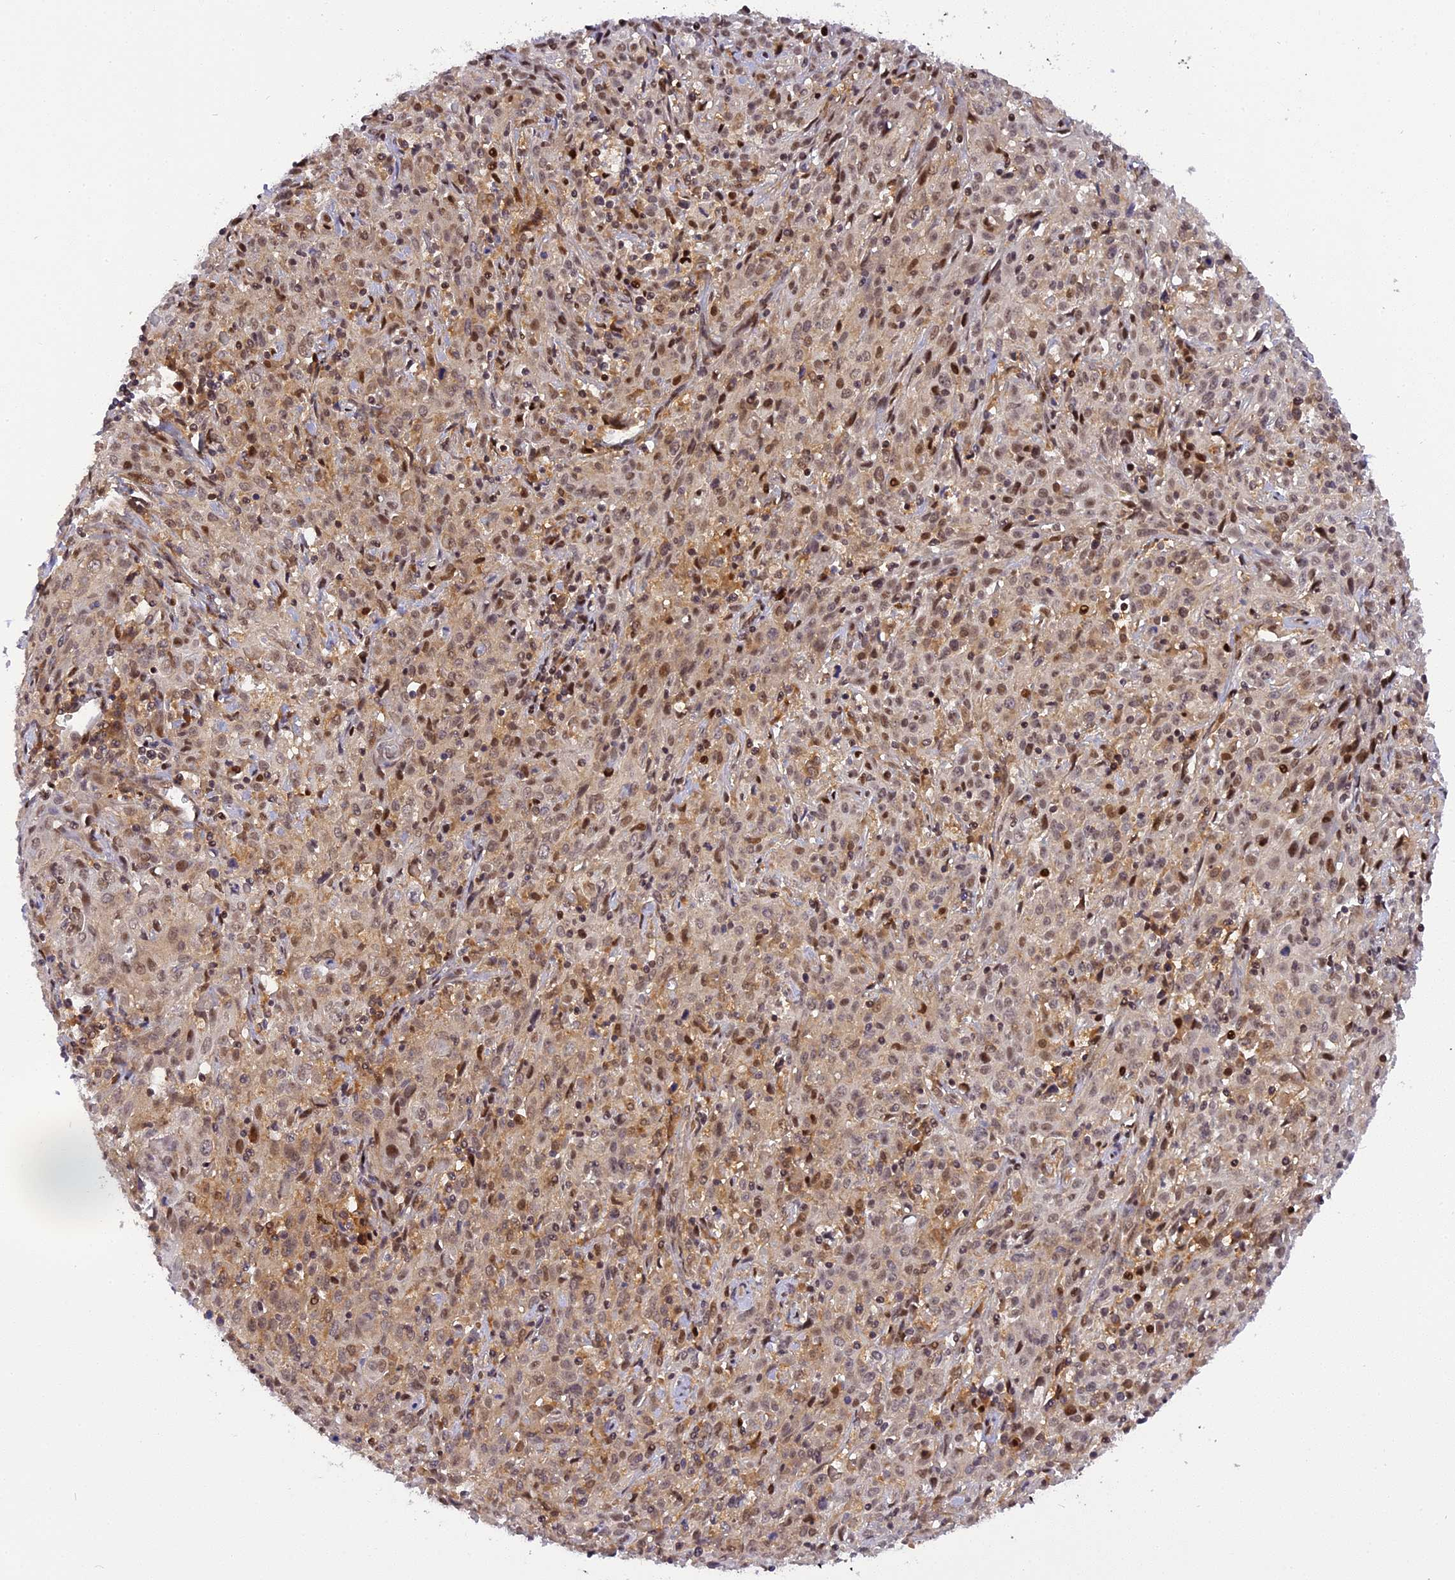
{"staining": {"intensity": "moderate", "quantity": ">75%", "location": "cytoplasmic/membranous,nuclear"}, "tissue": "cervical cancer", "cell_type": "Tumor cells", "image_type": "cancer", "snomed": [{"axis": "morphology", "description": "Squamous cell carcinoma, NOS"}, {"axis": "topography", "description": "Cervix"}], "caption": "IHC (DAB (3,3'-diaminobenzidine)) staining of cervical cancer exhibits moderate cytoplasmic/membranous and nuclear protein expression in approximately >75% of tumor cells.", "gene": "RABGGTA", "patient": {"sex": "female", "age": 57}}